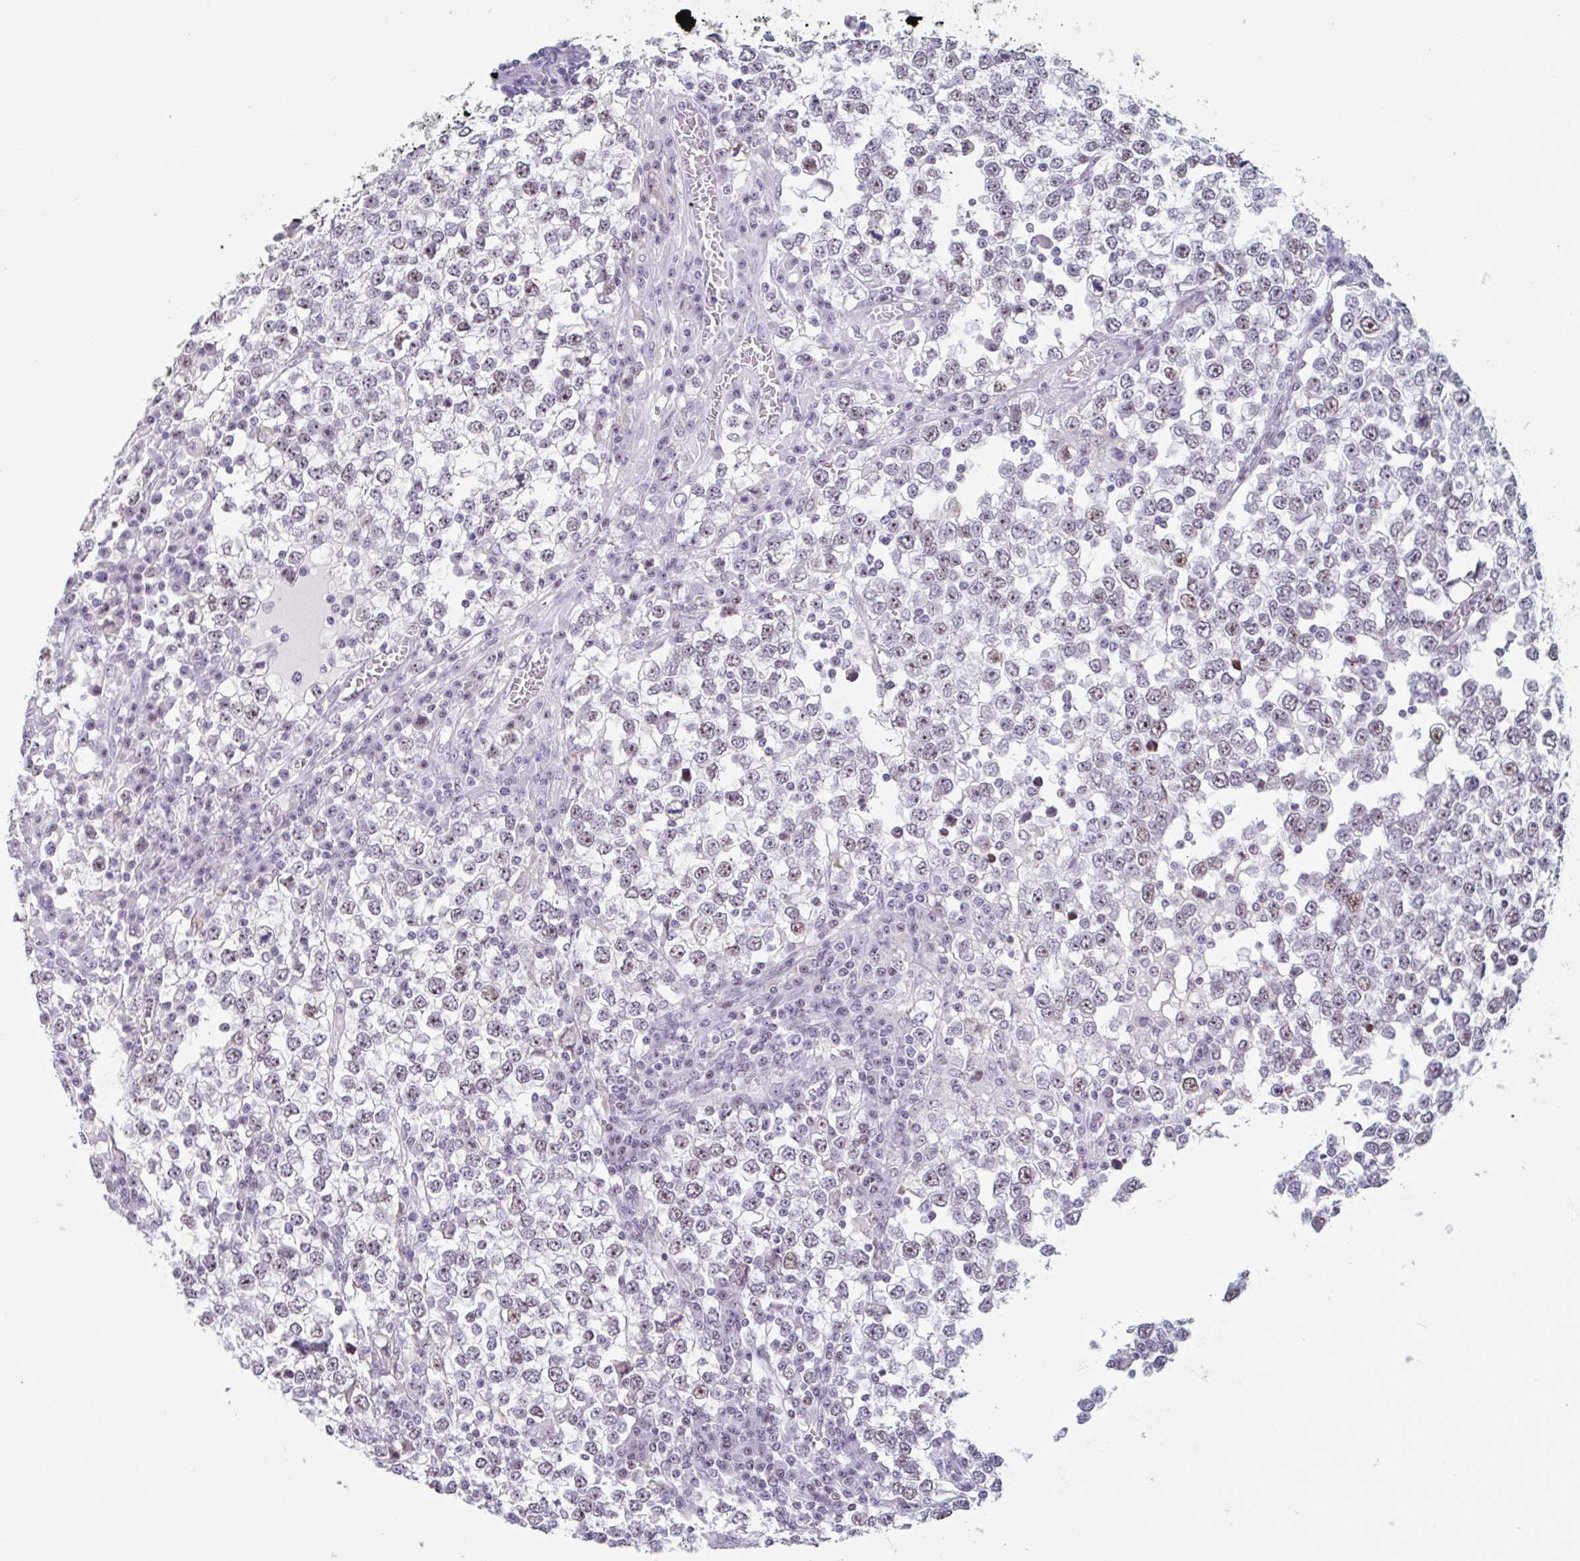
{"staining": {"intensity": "moderate", "quantity": "25%-75%", "location": "nuclear"}, "tissue": "testis cancer", "cell_type": "Tumor cells", "image_type": "cancer", "snomed": [{"axis": "morphology", "description": "Seminoma, NOS"}, {"axis": "topography", "description": "Testis"}], "caption": "Immunohistochemical staining of testis cancer (seminoma) shows medium levels of moderate nuclear staining in about 25%-75% of tumor cells.", "gene": "LENG9", "patient": {"sex": "male", "age": 65}}